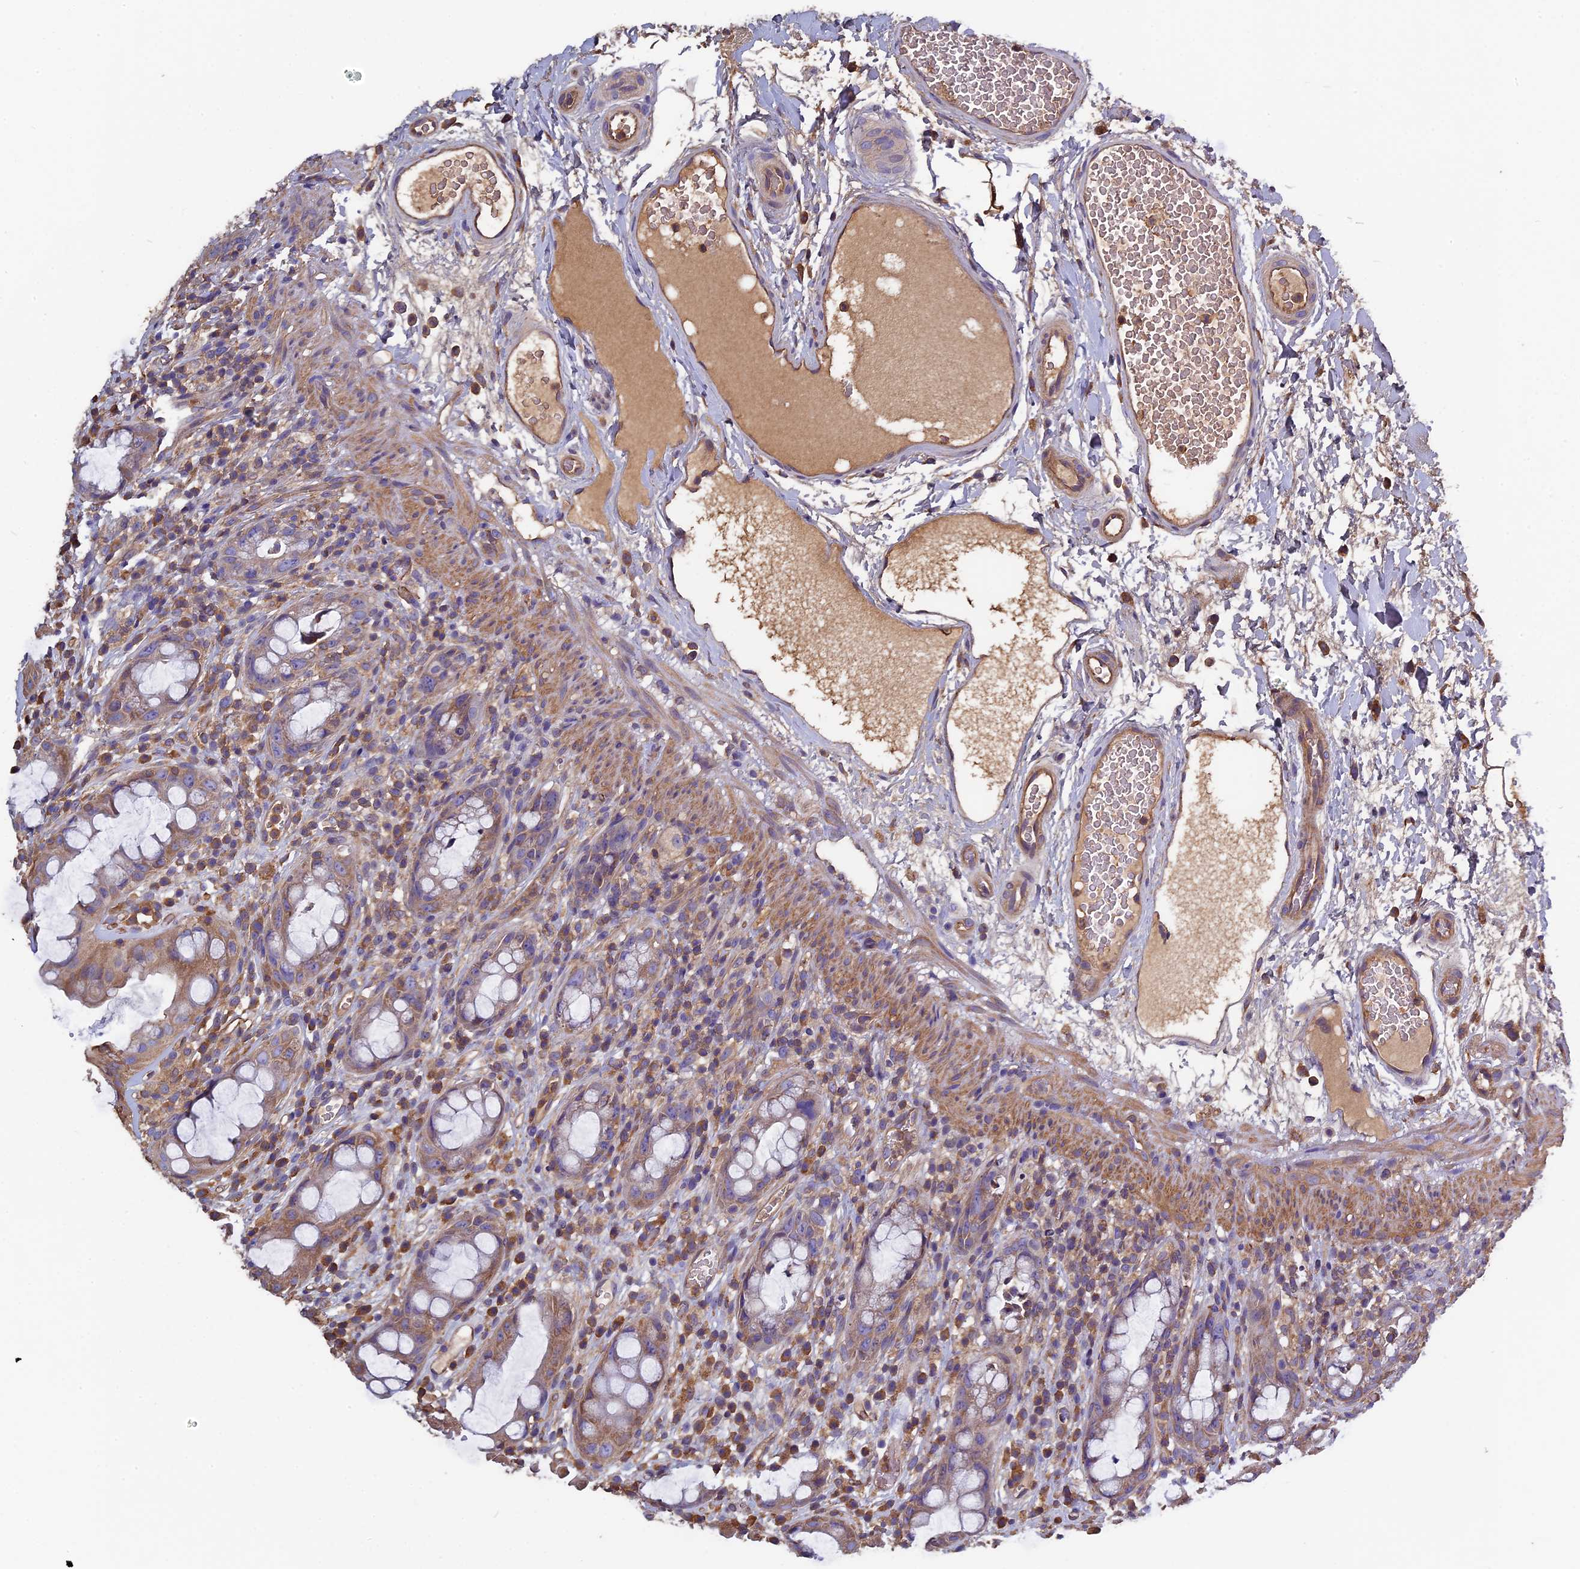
{"staining": {"intensity": "moderate", "quantity": ">75%", "location": "cytoplasmic/membranous"}, "tissue": "rectum", "cell_type": "Glandular cells", "image_type": "normal", "snomed": [{"axis": "morphology", "description": "Normal tissue, NOS"}, {"axis": "topography", "description": "Rectum"}], "caption": "Moderate cytoplasmic/membranous expression is identified in about >75% of glandular cells in unremarkable rectum.", "gene": "CCDC153", "patient": {"sex": "female", "age": 57}}